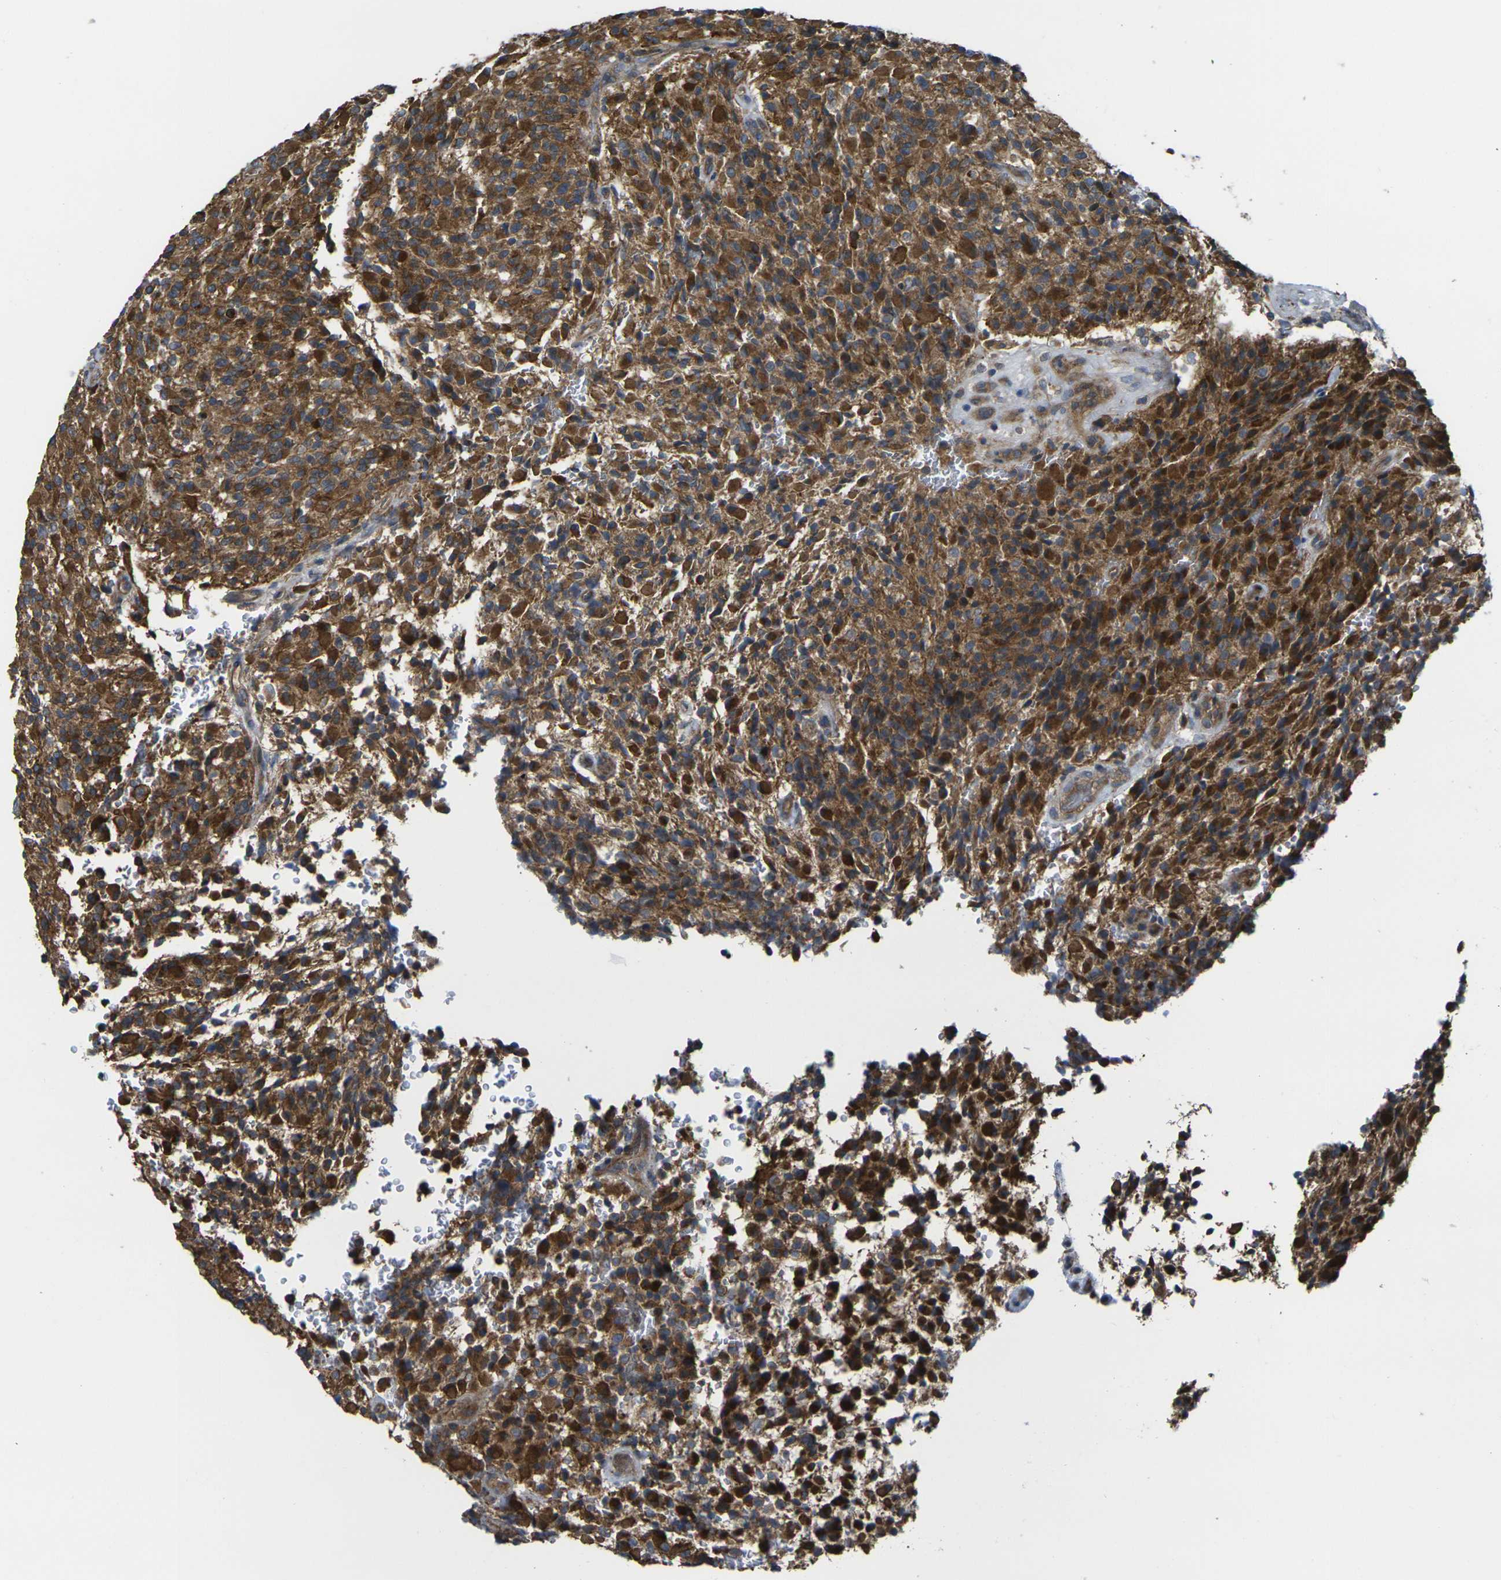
{"staining": {"intensity": "strong", "quantity": ">75%", "location": "cytoplasmic/membranous"}, "tissue": "glioma", "cell_type": "Tumor cells", "image_type": "cancer", "snomed": [{"axis": "morphology", "description": "Glioma, malignant, High grade"}, {"axis": "topography", "description": "Brain"}], "caption": "Brown immunohistochemical staining in malignant glioma (high-grade) reveals strong cytoplasmic/membranous staining in about >75% of tumor cells.", "gene": "FZD1", "patient": {"sex": "male", "age": 71}}